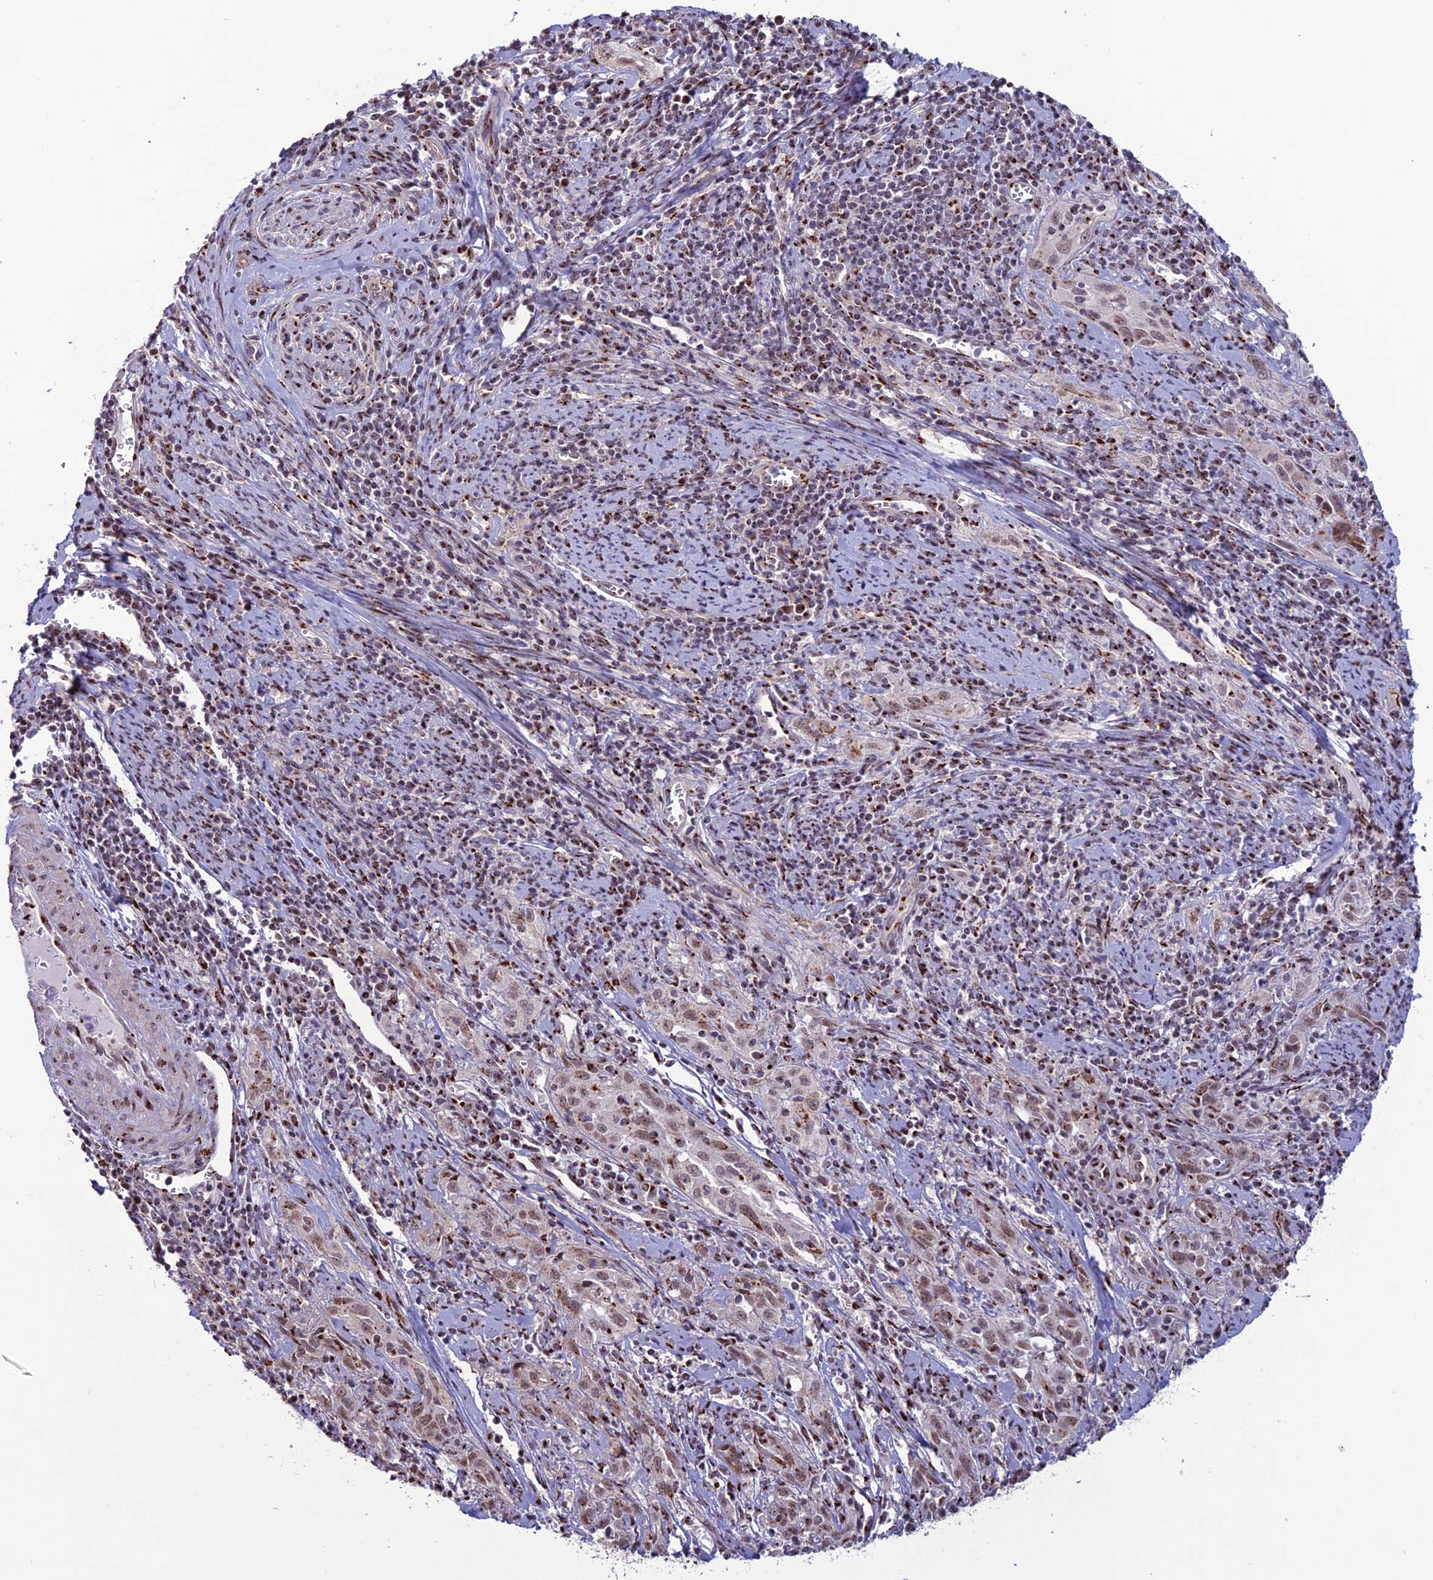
{"staining": {"intensity": "moderate", "quantity": ">75%", "location": "cytoplasmic/membranous,nuclear"}, "tissue": "cervical cancer", "cell_type": "Tumor cells", "image_type": "cancer", "snomed": [{"axis": "morphology", "description": "Squamous cell carcinoma, NOS"}, {"axis": "topography", "description": "Cervix"}], "caption": "This is an image of immunohistochemistry staining of squamous cell carcinoma (cervical), which shows moderate positivity in the cytoplasmic/membranous and nuclear of tumor cells.", "gene": "PLEKHA4", "patient": {"sex": "female", "age": 57}}